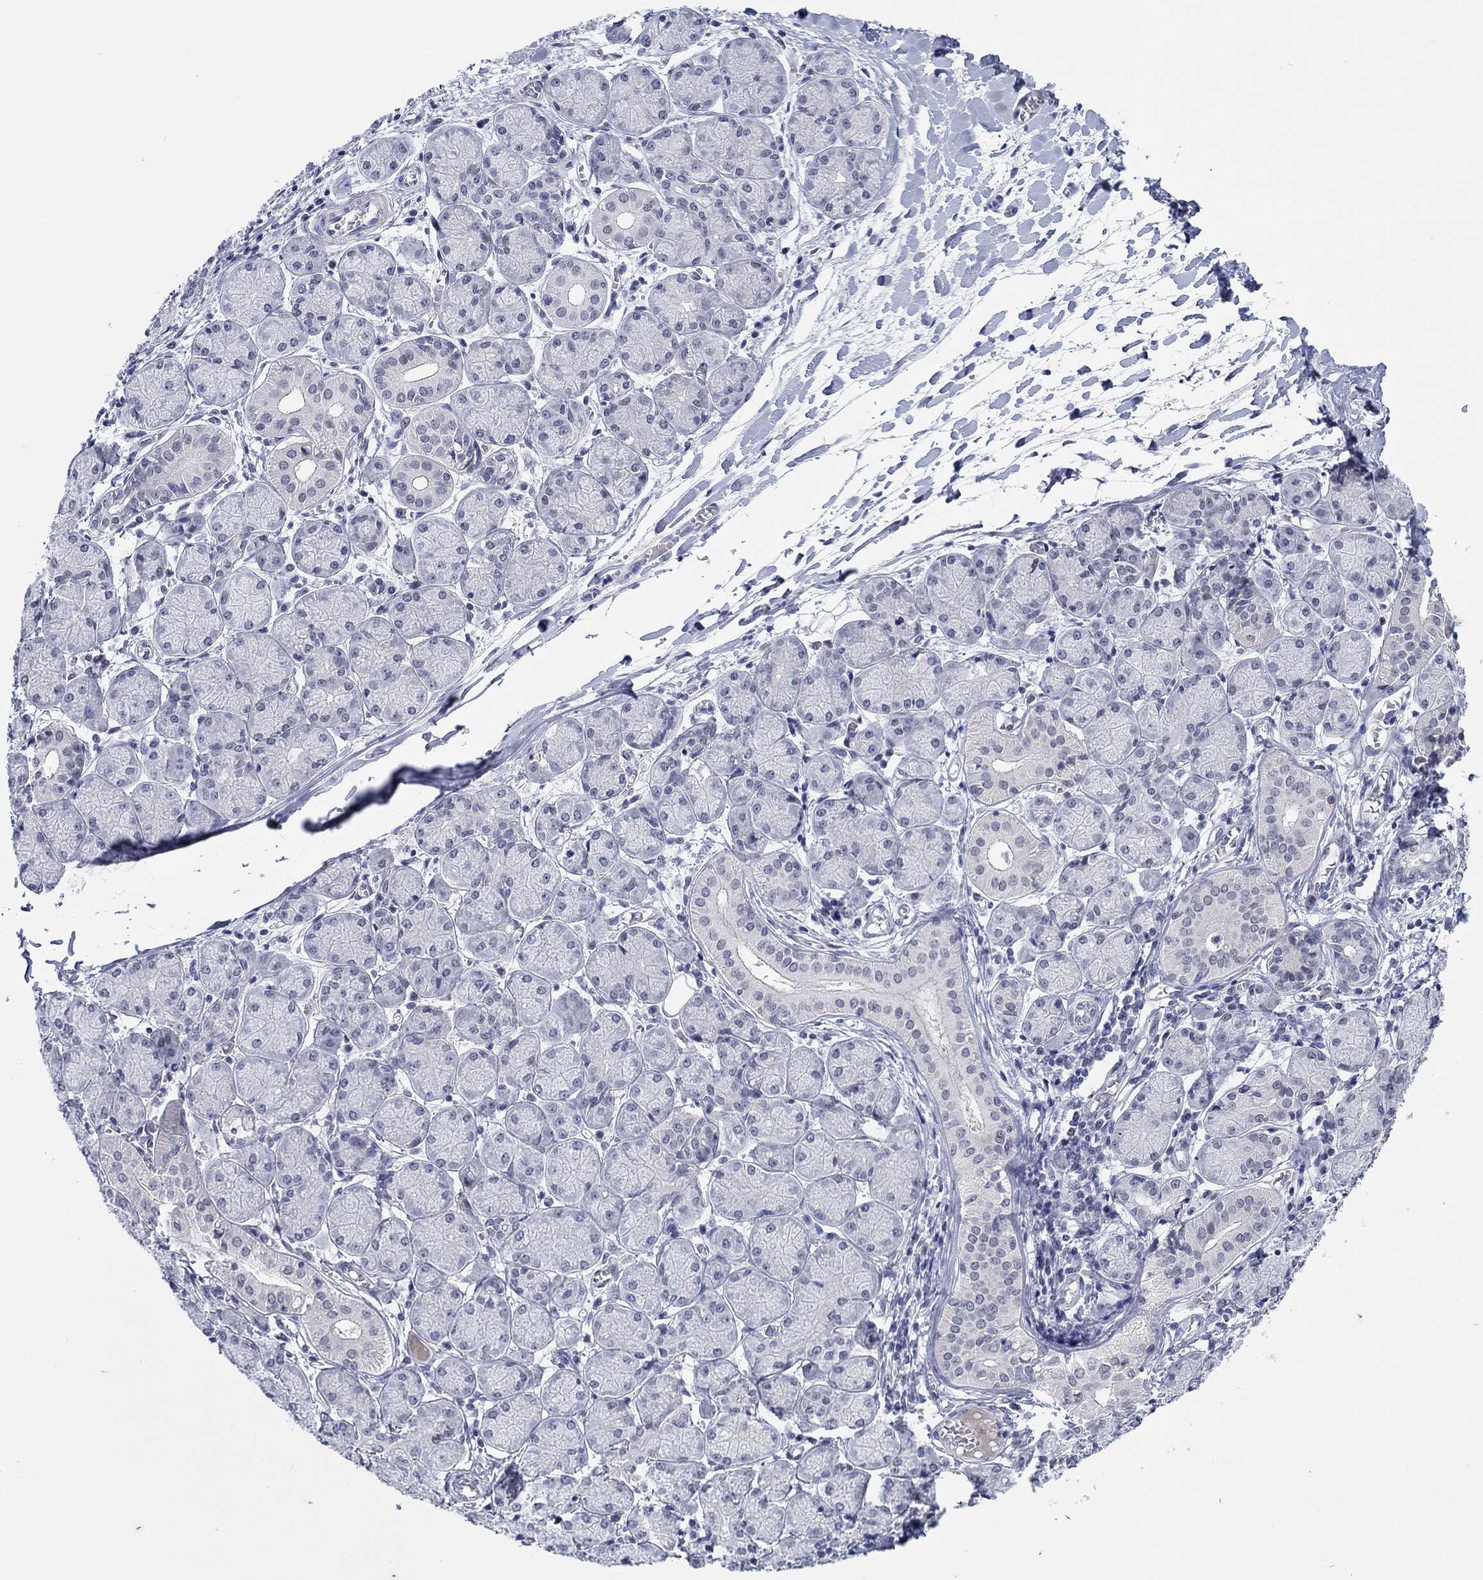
{"staining": {"intensity": "negative", "quantity": "none", "location": "none"}, "tissue": "salivary gland", "cell_type": "Glandular cells", "image_type": "normal", "snomed": [{"axis": "morphology", "description": "Normal tissue, NOS"}, {"axis": "topography", "description": "Salivary gland"}, {"axis": "topography", "description": "Peripheral nerve tissue"}], "caption": "There is no significant staining in glandular cells of salivary gland. (DAB immunohistochemistry visualized using brightfield microscopy, high magnification).", "gene": "SLC34A1", "patient": {"sex": "female", "age": 24}}